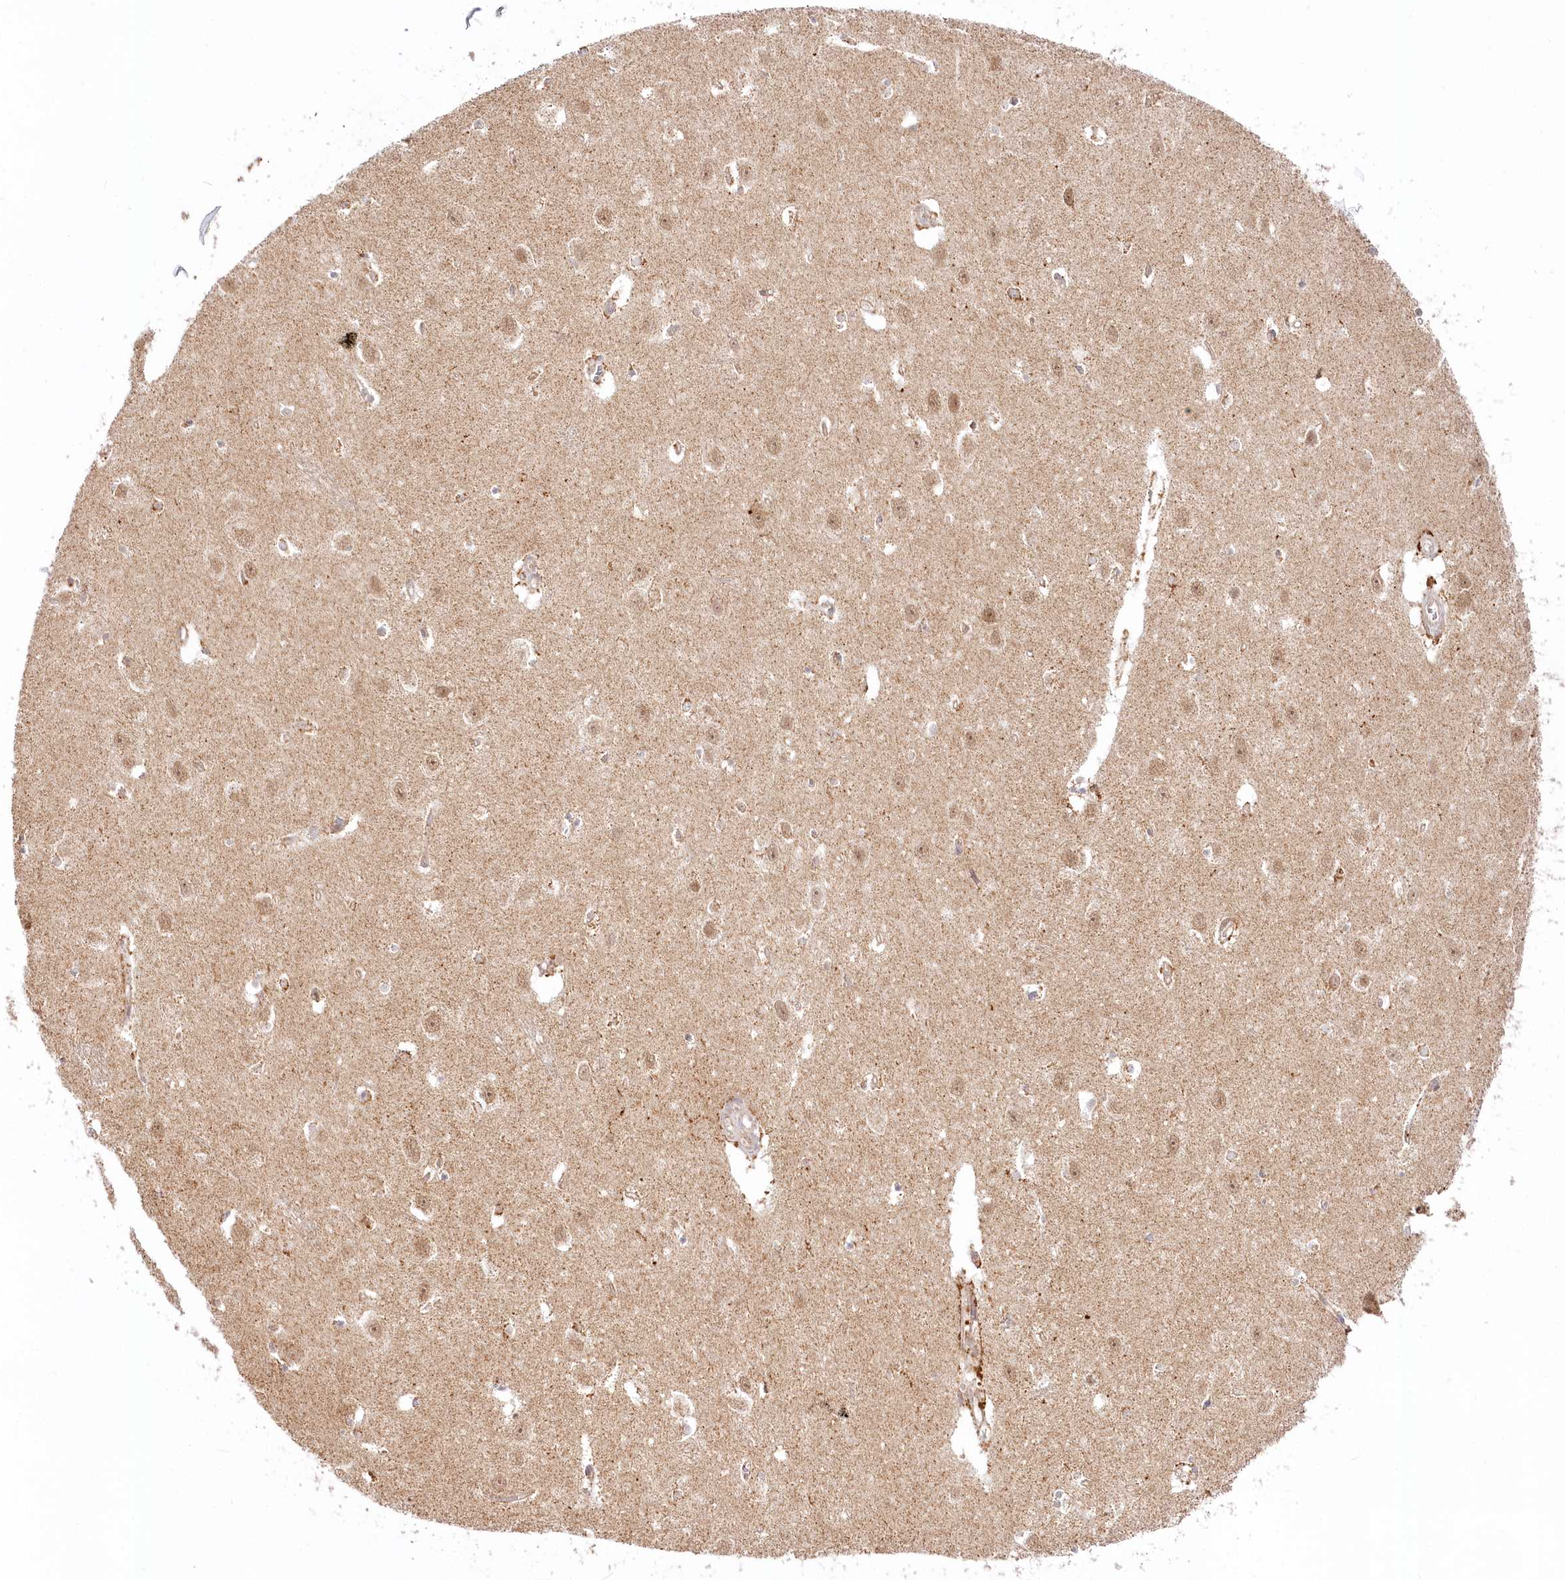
{"staining": {"intensity": "weak", "quantity": "<25%", "location": "cytoplasmic/membranous"}, "tissue": "hippocampus", "cell_type": "Glial cells", "image_type": "normal", "snomed": [{"axis": "morphology", "description": "Normal tissue, NOS"}, {"axis": "topography", "description": "Hippocampus"}], "caption": "Benign hippocampus was stained to show a protein in brown. There is no significant staining in glial cells. The staining was performed using DAB (3,3'-diaminobenzidine) to visualize the protein expression in brown, while the nuclei were stained in blue with hematoxylin (Magnification: 20x).", "gene": "RTN4IP1", "patient": {"sex": "female", "age": 64}}